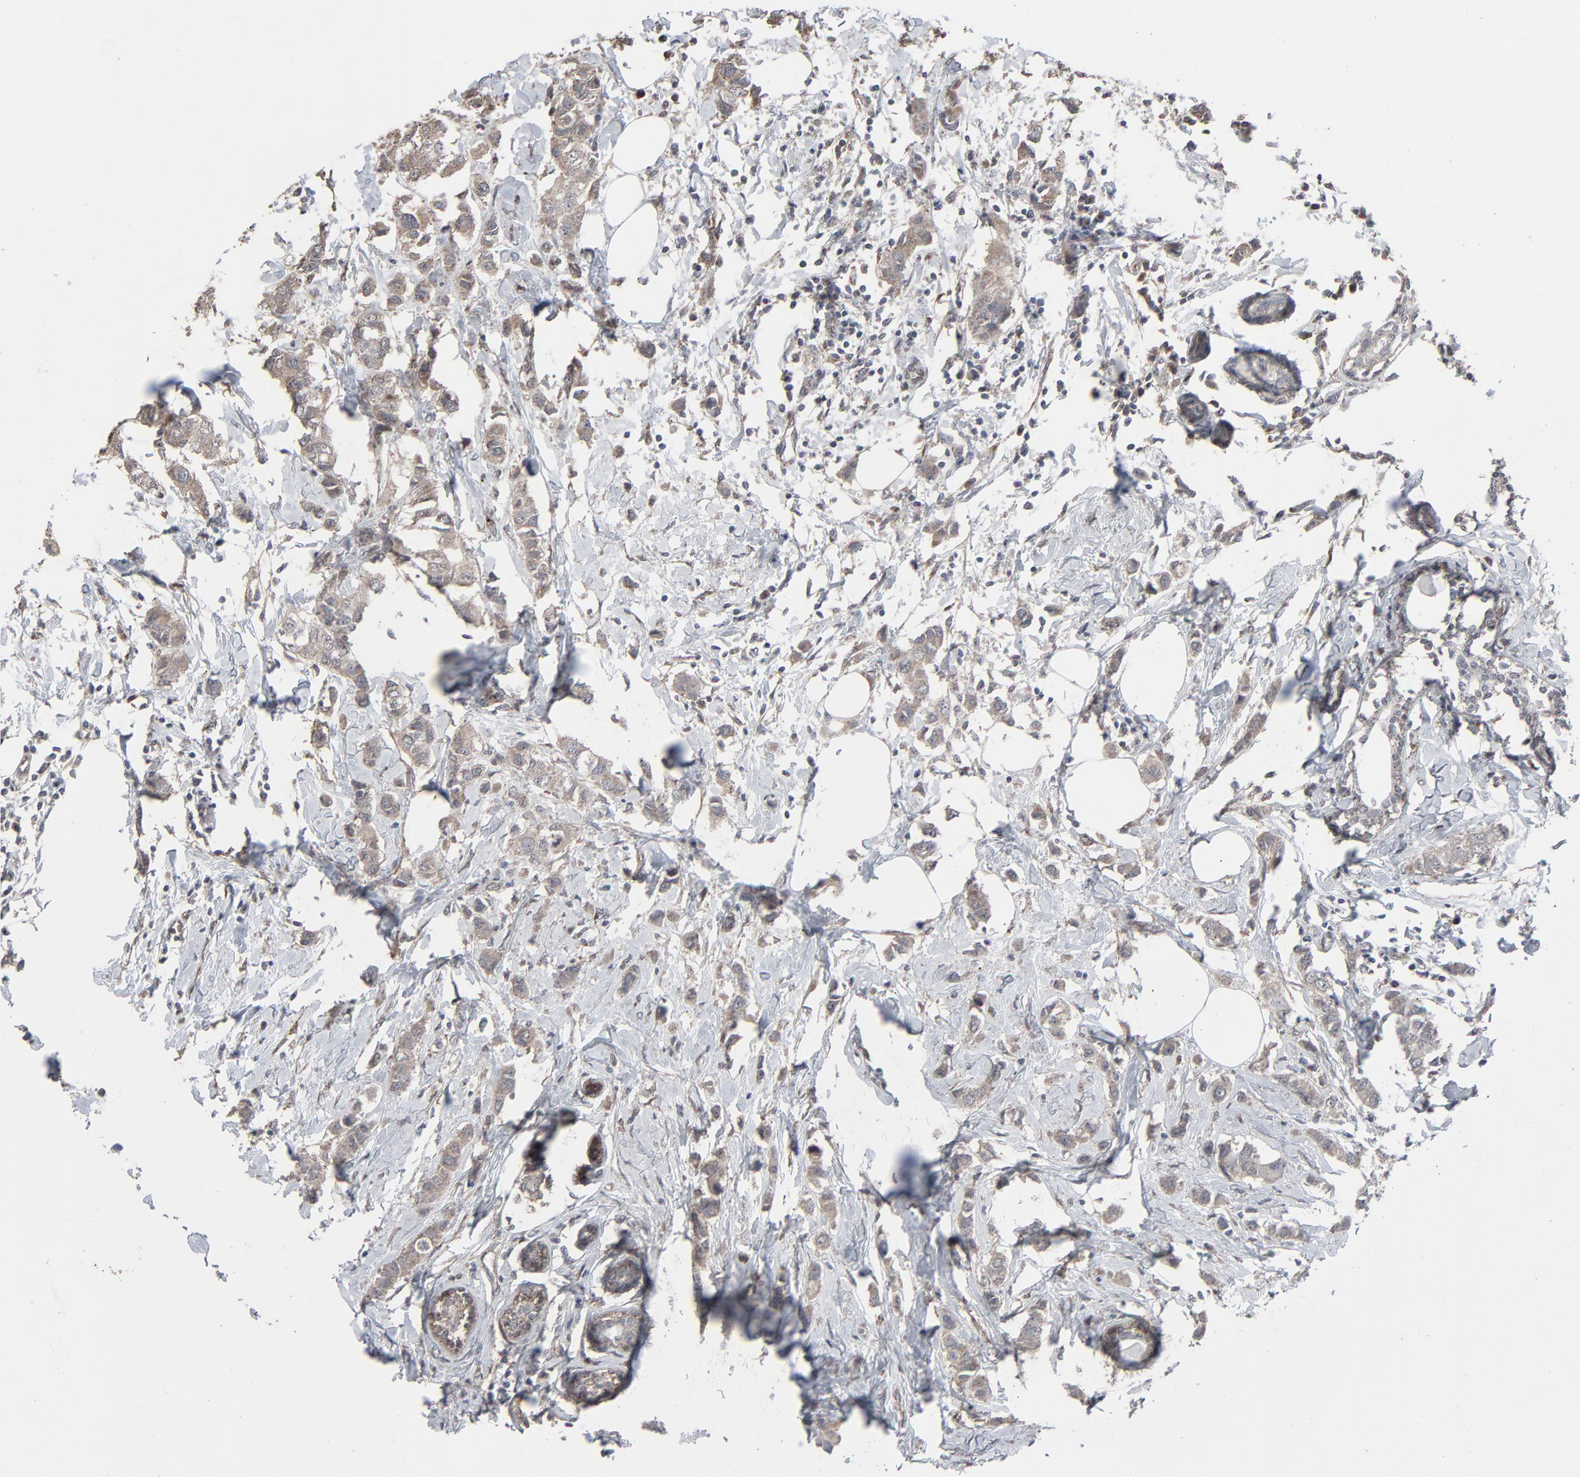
{"staining": {"intensity": "moderate", "quantity": ">75%", "location": "cytoplasmic/membranous"}, "tissue": "breast cancer", "cell_type": "Tumor cells", "image_type": "cancer", "snomed": [{"axis": "morphology", "description": "Normal tissue, NOS"}, {"axis": "morphology", "description": "Duct carcinoma"}, {"axis": "topography", "description": "Breast"}], "caption": "High-power microscopy captured an immunohistochemistry histopathology image of breast intraductal carcinoma, revealing moderate cytoplasmic/membranous expression in approximately >75% of tumor cells.", "gene": "JAM3", "patient": {"sex": "female", "age": 50}}